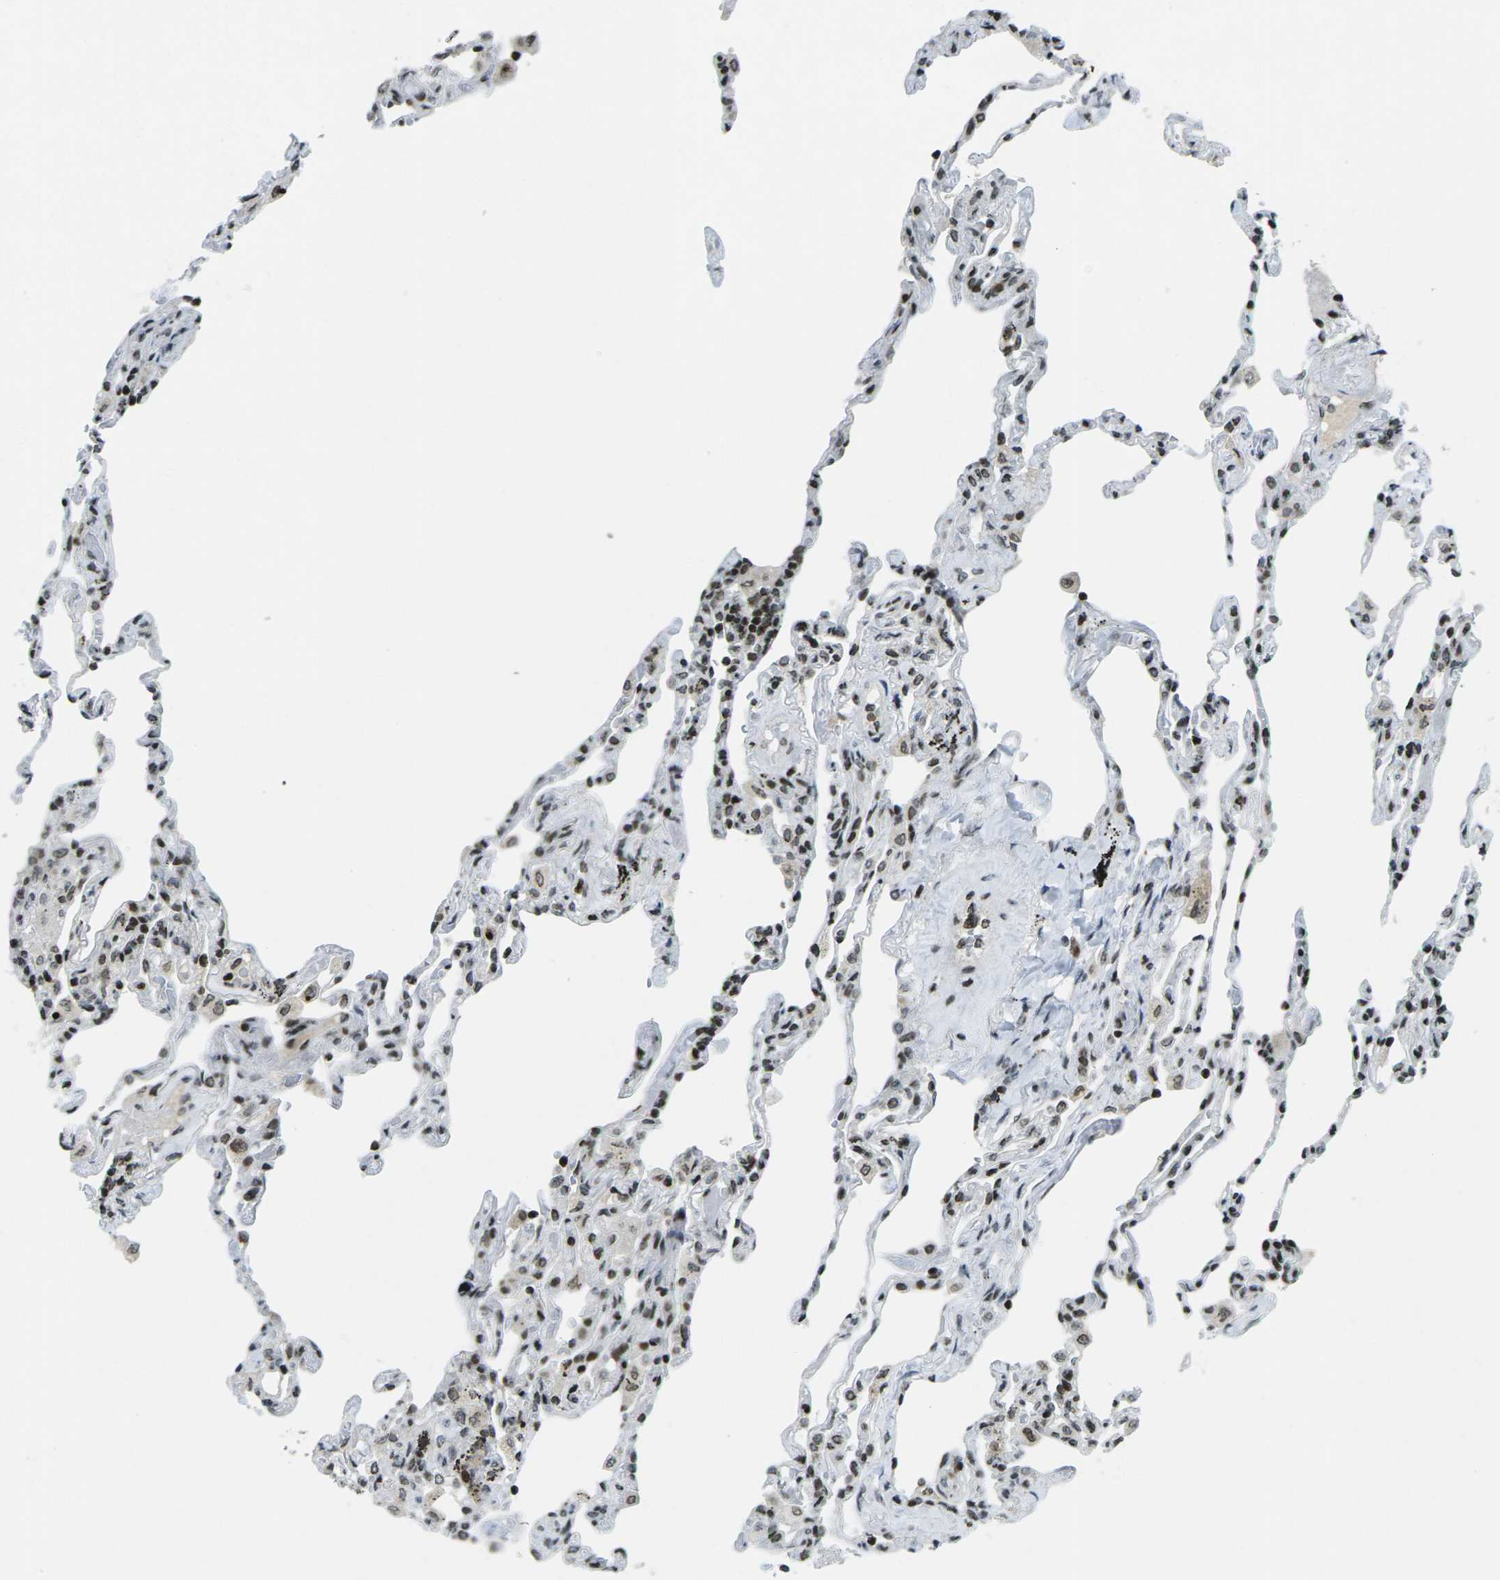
{"staining": {"intensity": "strong", "quantity": ">75%", "location": "nuclear"}, "tissue": "lung", "cell_type": "Alveolar cells", "image_type": "normal", "snomed": [{"axis": "morphology", "description": "Normal tissue, NOS"}, {"axis": "topography", "description": "Lung"}], "caption": "About >75% of alveolar cells in benign lung reveal strong nuclear protein expression as visualized by brown immunohistochemical staining.", "gene": "EME1", "patient": {"sex": "male", "age": 59}}